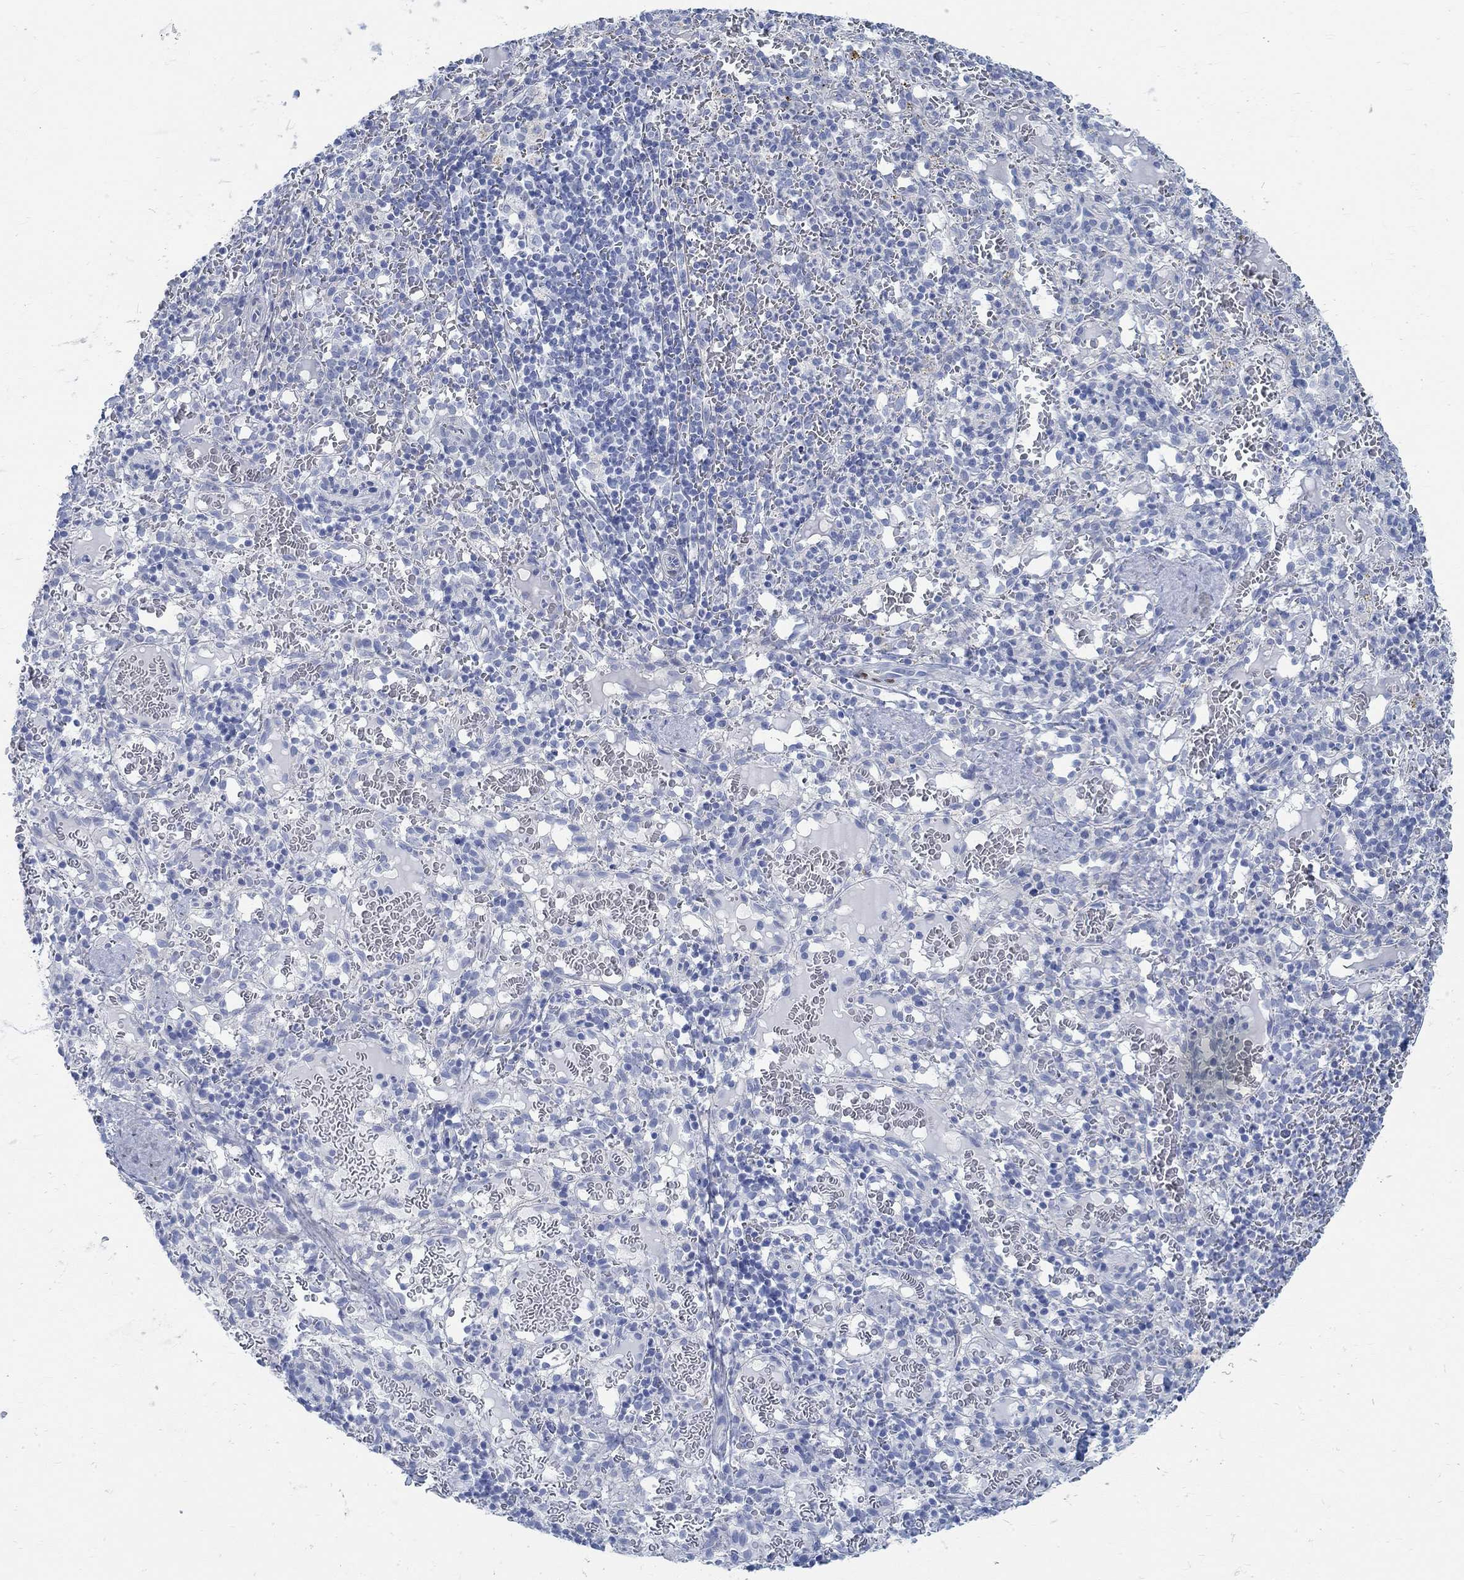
{"staining": {"intensity": "negative", "quantity": "none", "location": "none"}, "tissue": "spleen", "cell_type": "Cells in red pulp", "image_type": "normal", "snomed": [{"axis": "morphology", "description": "Normal tissue, NOS"}, {"axis": "topography", "description": "Spleen"}], "caption": "This photomicrograph is of benign spleen stained with immunohistochemistry (IHC) to label a protein in brown with the nuclei are counter-stained blue. There is no expression in cells in red pulp.", "gene": "RBM20", "patient": {"sex": "male", "age": 11}}